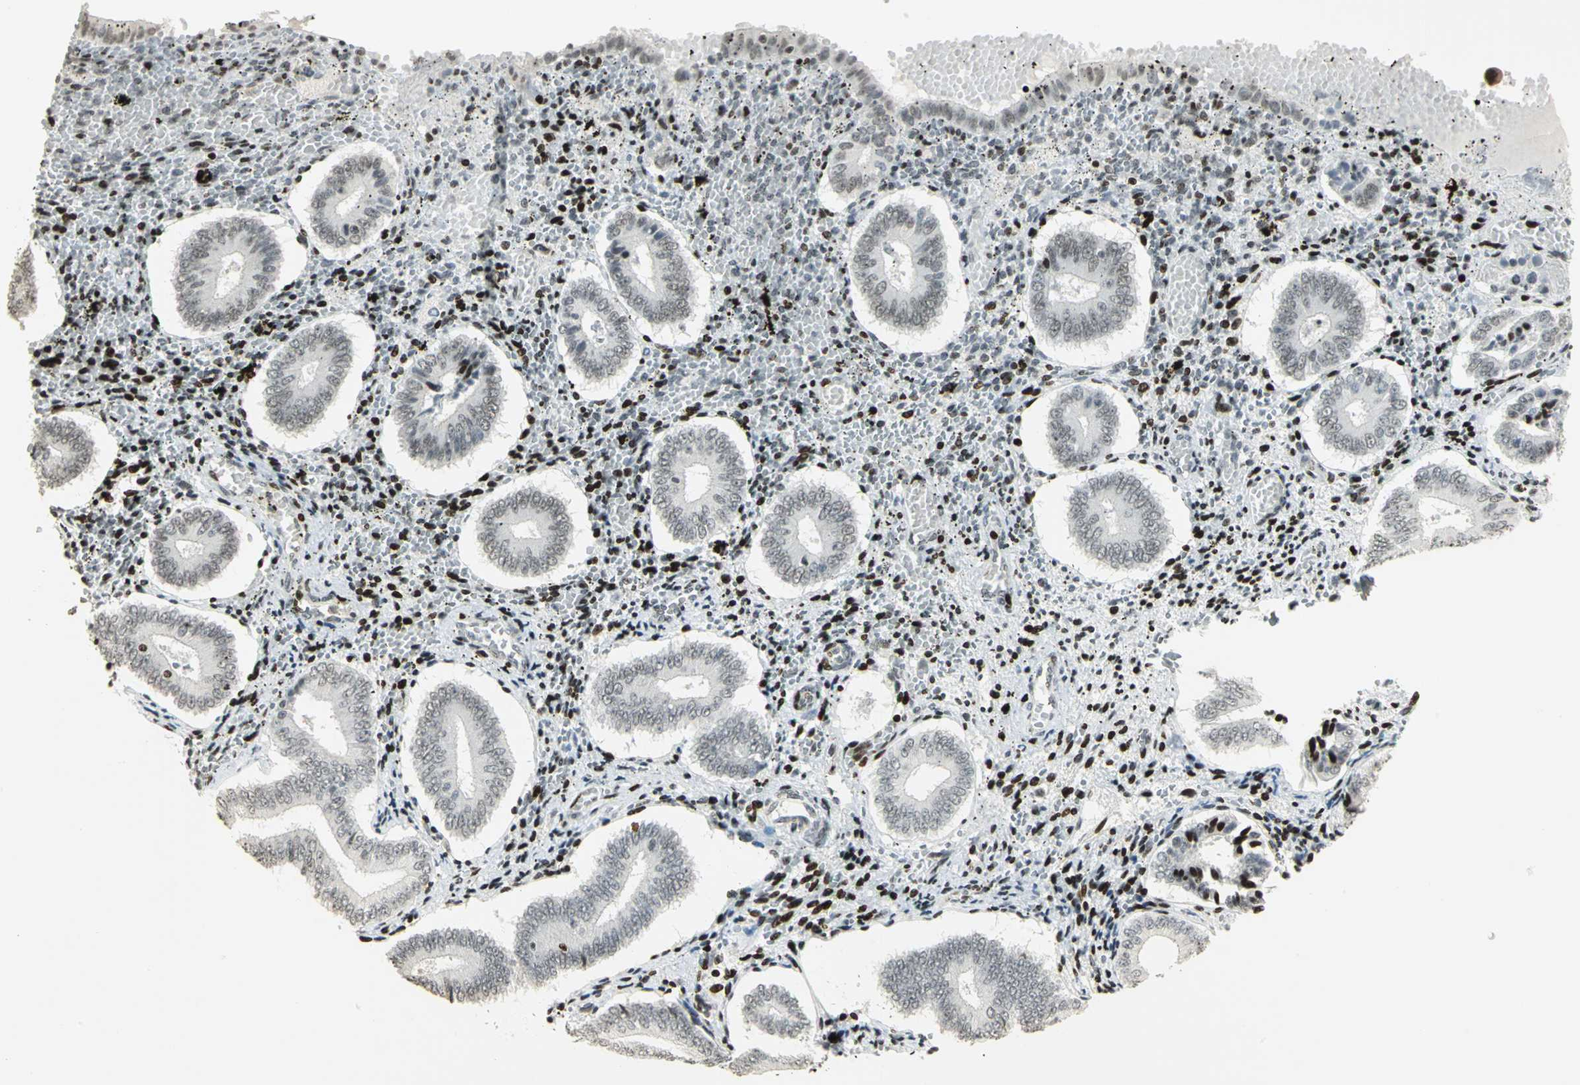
{"staining": {"intensity": "strong", "quantity": "25%-75%", "location": "nuclear"}, "tissue": "endometrium", "cell_type": "Cells in endometrial stroma", "image_type": "normal", "snomed": [{"axis": "morphology", "description": "Normal tissue, NOS"}, {"axis": "topography", "description": "Endometrium"}], "caption": "Protein expression analysis of benign human endometrium reveals strong nuclear positivity in approximately 25%-75% of cells in endometrial stroma. (Stains: DAB (3,3'-diaminobenzidine) in brown, nuclei in blue, Microscopy: brightfield microscopy at high magnification).", "gene": "KDM1A", "patient": {"sex": "female", "age": 42}}